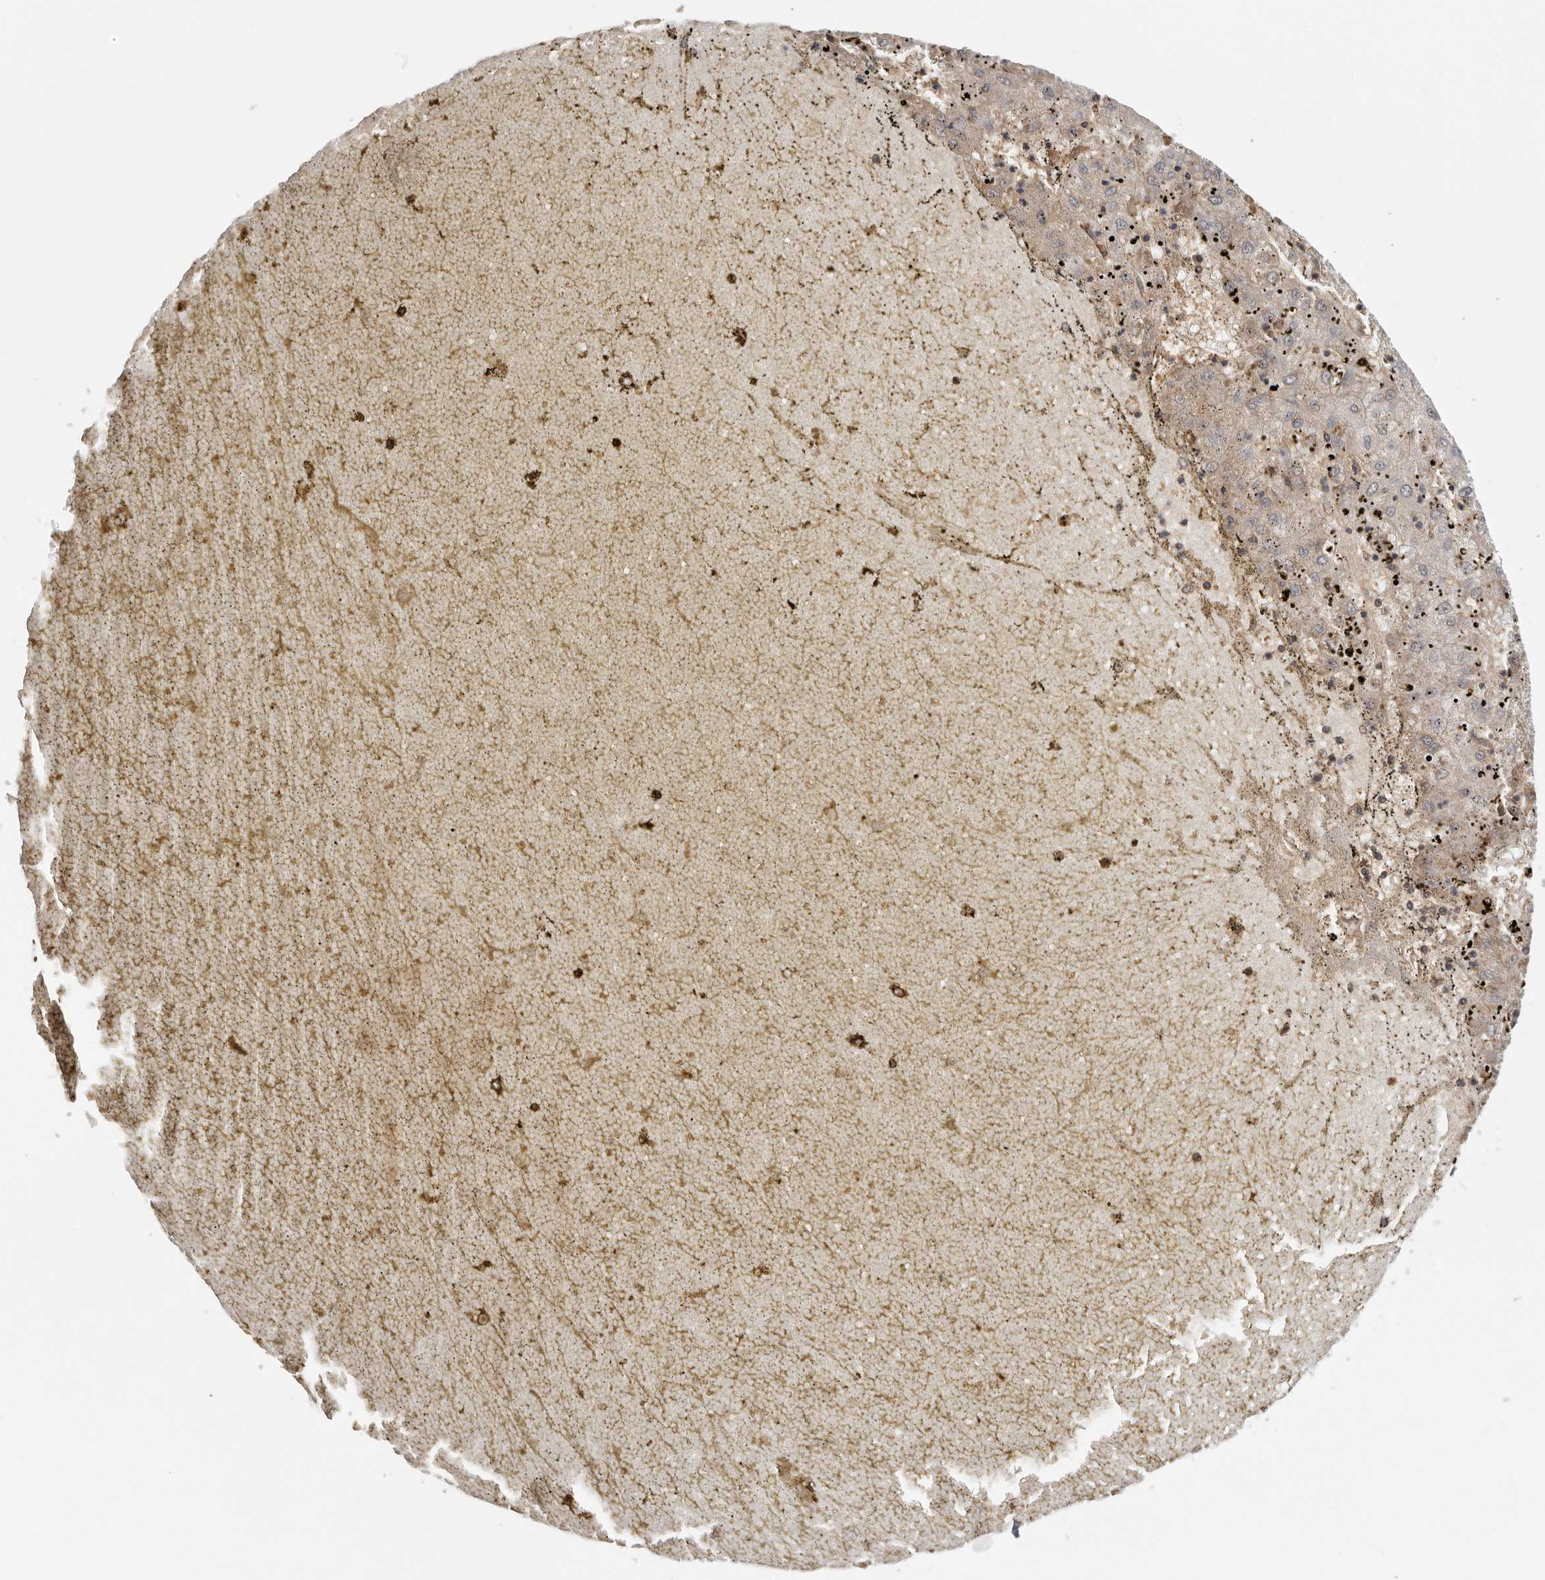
{"staining": {"intensity": "weak", "quantity": "<25%", "location": "cytoplasmic/membranous"}, "tissue": "liver cancer", "cell_type": "Tumor cells", "image_type": "cancer", "snomed": [{"axis": "morphology", "description": "Carcinoma, Hepatocellular, NOS"}, {"axis": "topography", "description": "Liver"}], "caption": "DAB immunohistochemical staining of human liver hepatocellular carcinoma exhibits no significant expression in tumor cells.", "gene": "DNAJC11", "patient": {"sex": "male", "age": 72}}